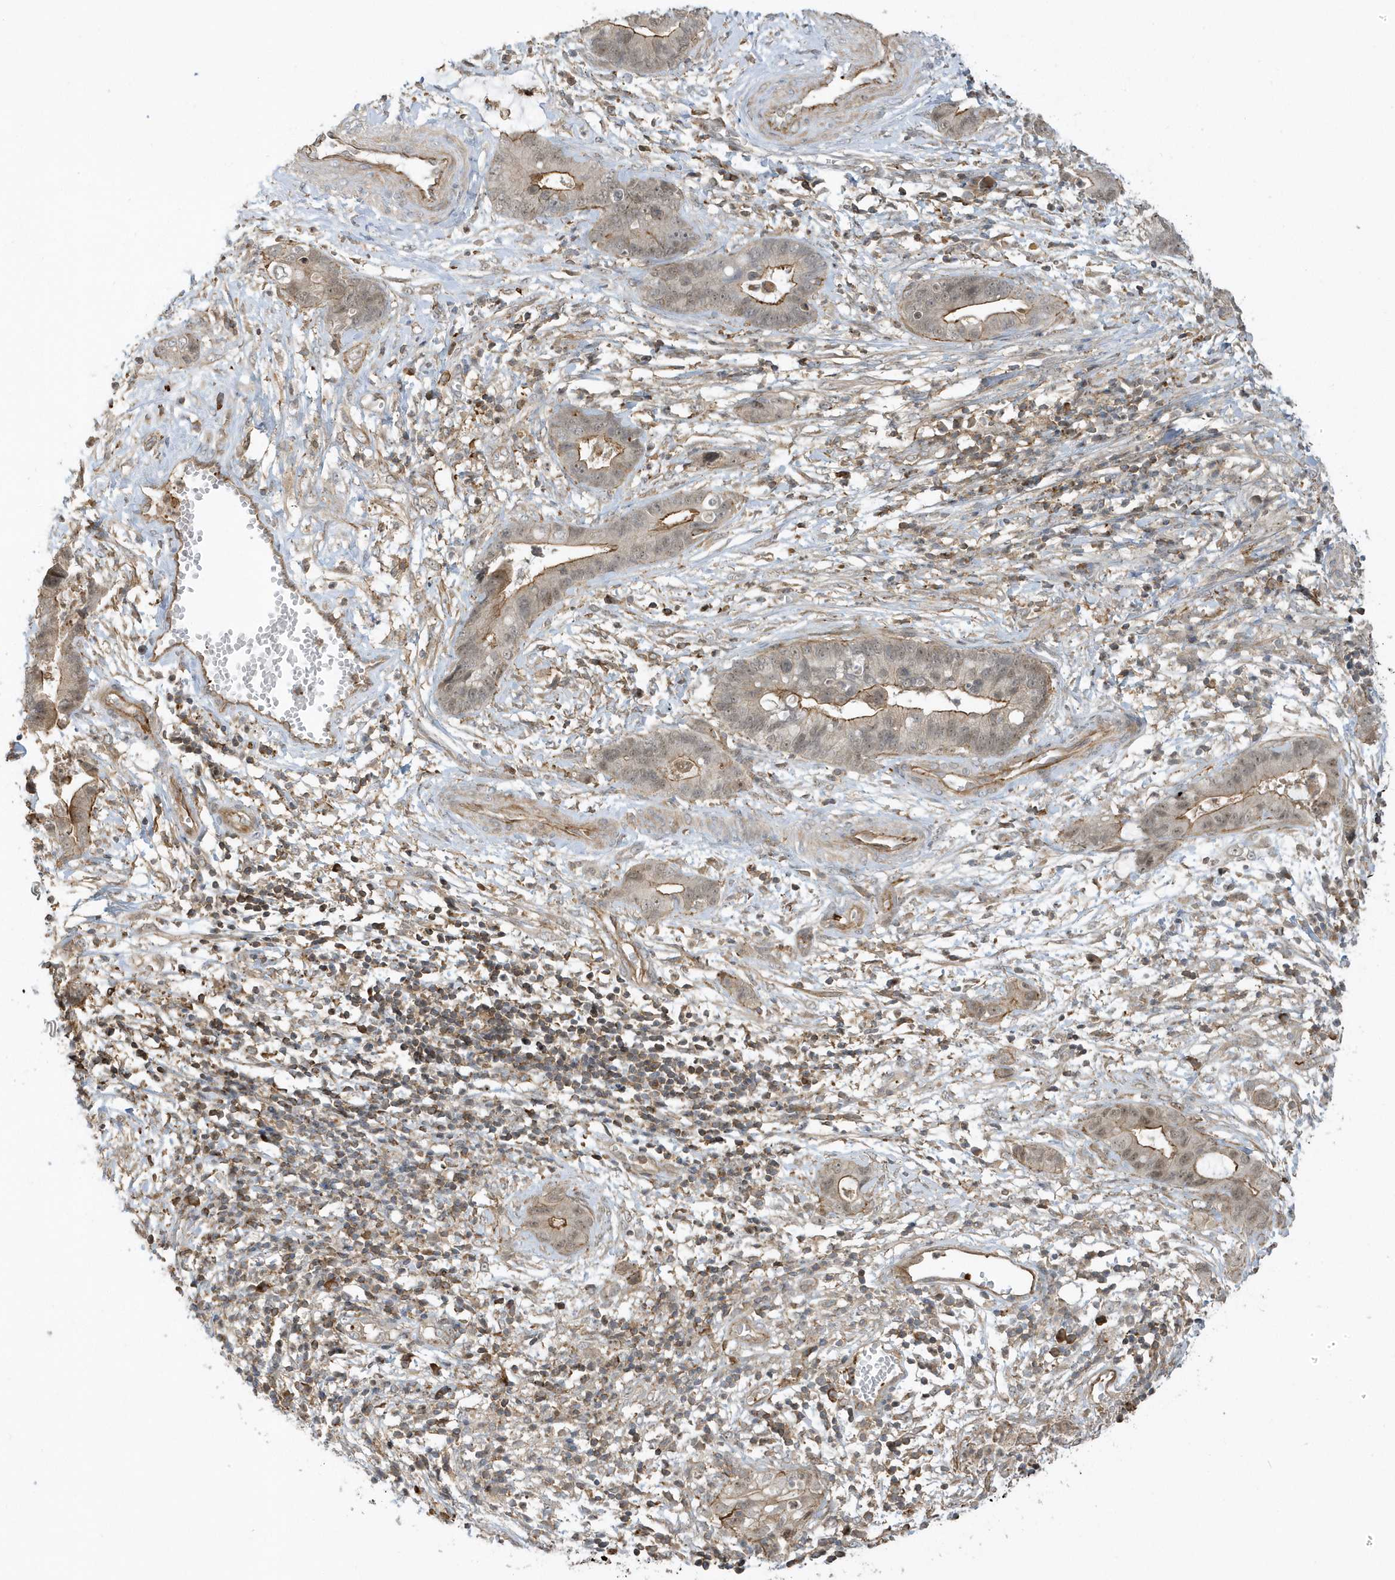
{"staining": {"intensity": "moderate", "quantity": "25%-75%", "location": "cytoplasmic/membranous"}, "tissue": "cervical cancer", "cell_type": "Tumor cells", "image_type": "cancer", "snomed": [{"axis": "morphology", "description": "Adenocarcinoma, NOS"}, {"axis": "topography", "description": "Cervix"}], "caption": "Tumor cells reveal medium levels of moderate cytoplasmic/membranous staining in approximately 25%-75% of cells in human cervical adenocarcinoma. (DAB (3,3'-diaminobenzidine) IHC, brown staining for protein, blue staining for nuclei).", "gene": "ZBTB8A", "patient": {"sex": "female", "age": 44}}